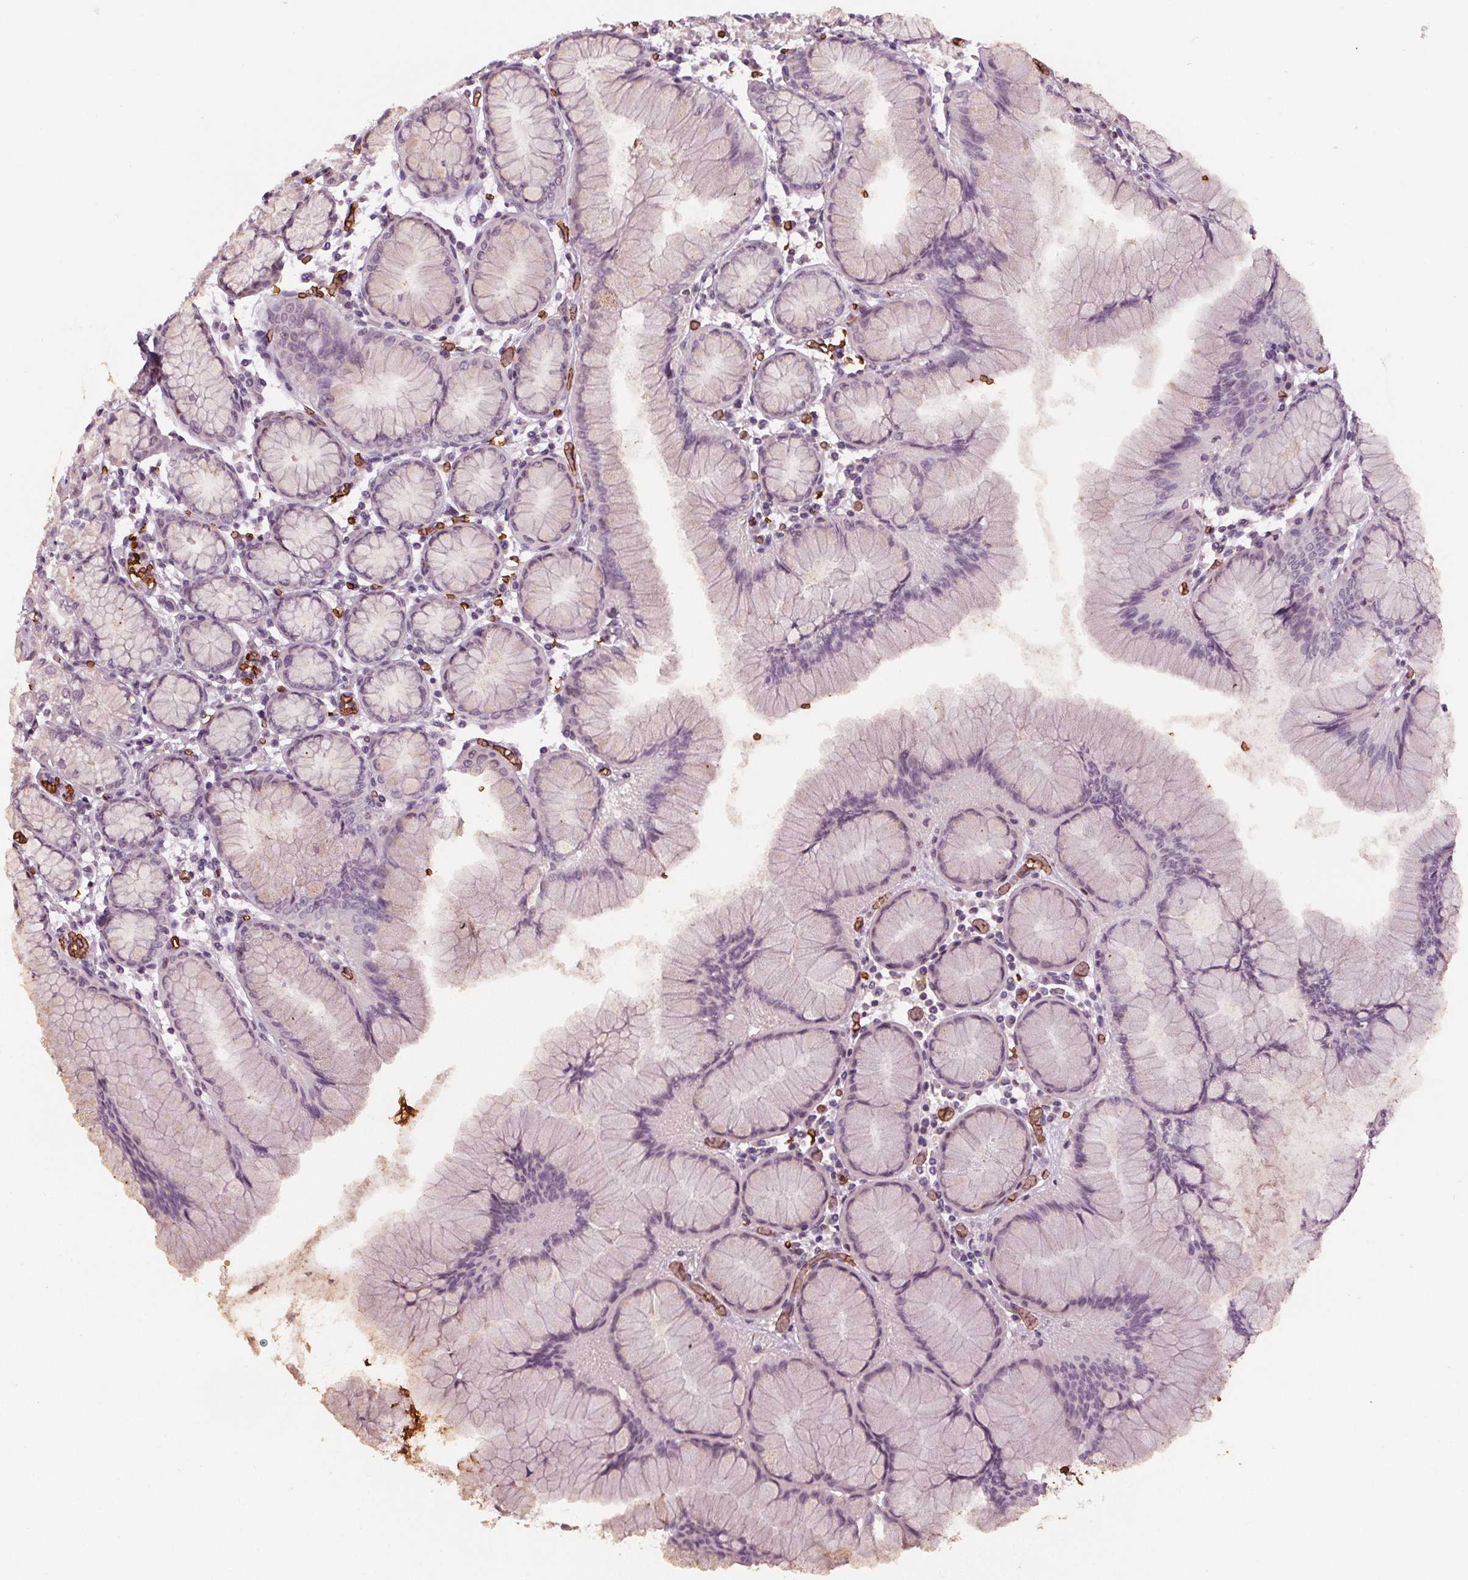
{"staining": {"intensity": "negative", "quantity": "none", "location": "none"}, "tissue": "stomach", "cell_type": "Glandular cells", "image_type": "normal", "snomed": [{"axis": "morphology", "description": "Normal tissue, NOS"}, {"axis": "topography", "description": "Stomach"}], "caption": "Immunohistochemical staining of benign stomach shows no significant staining in glandular cells.", "gene": "SLC4A1", "patient": {"sex": "female", "age": 57}}